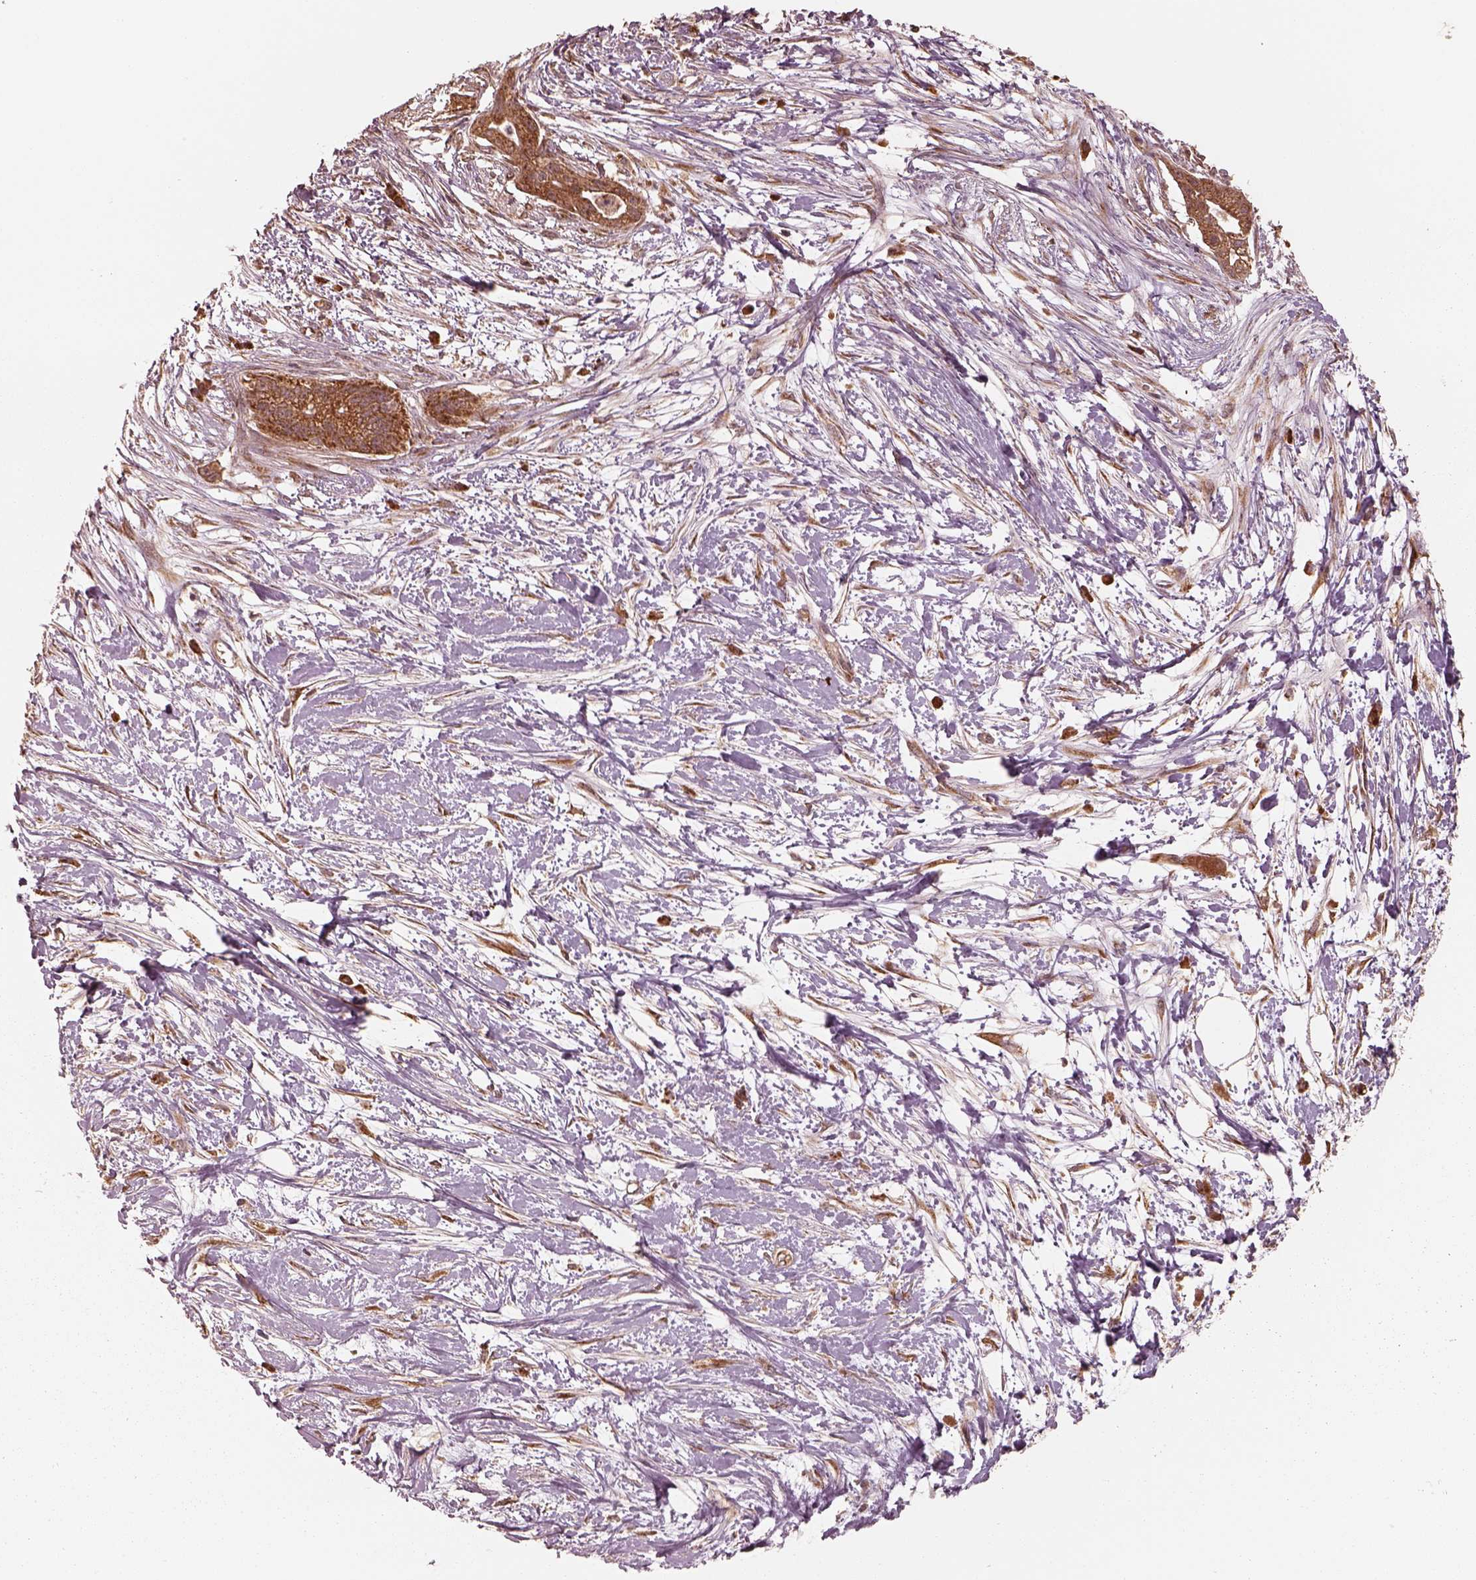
{"staining": {"intensity": "strong", "quantity": ">75%", "location": "cytoplasmic/membranous"}, "tissue": "pancreatic cancer", "cell_type": "Tumor cells", "image_type": "cancer", "snomed": [{"axis": "morphology", "description": "Normal tissue, NOS"}, {"axis": "morphology", "description": "Adenocarcinoma, NOS"}, {"axis": "topography", "description": "Lymph node"}, {"axis": "topography", "description": "Pancreas"}], "caption": "Pancreatic cancer (adenocarcinoma) stained with a brown dye displays strong cytoplasmic/membranous positive expression in about >75% of tumor cells.", "gene": "DNAJC25", "patient": {"sex": "female", "age": 58}}